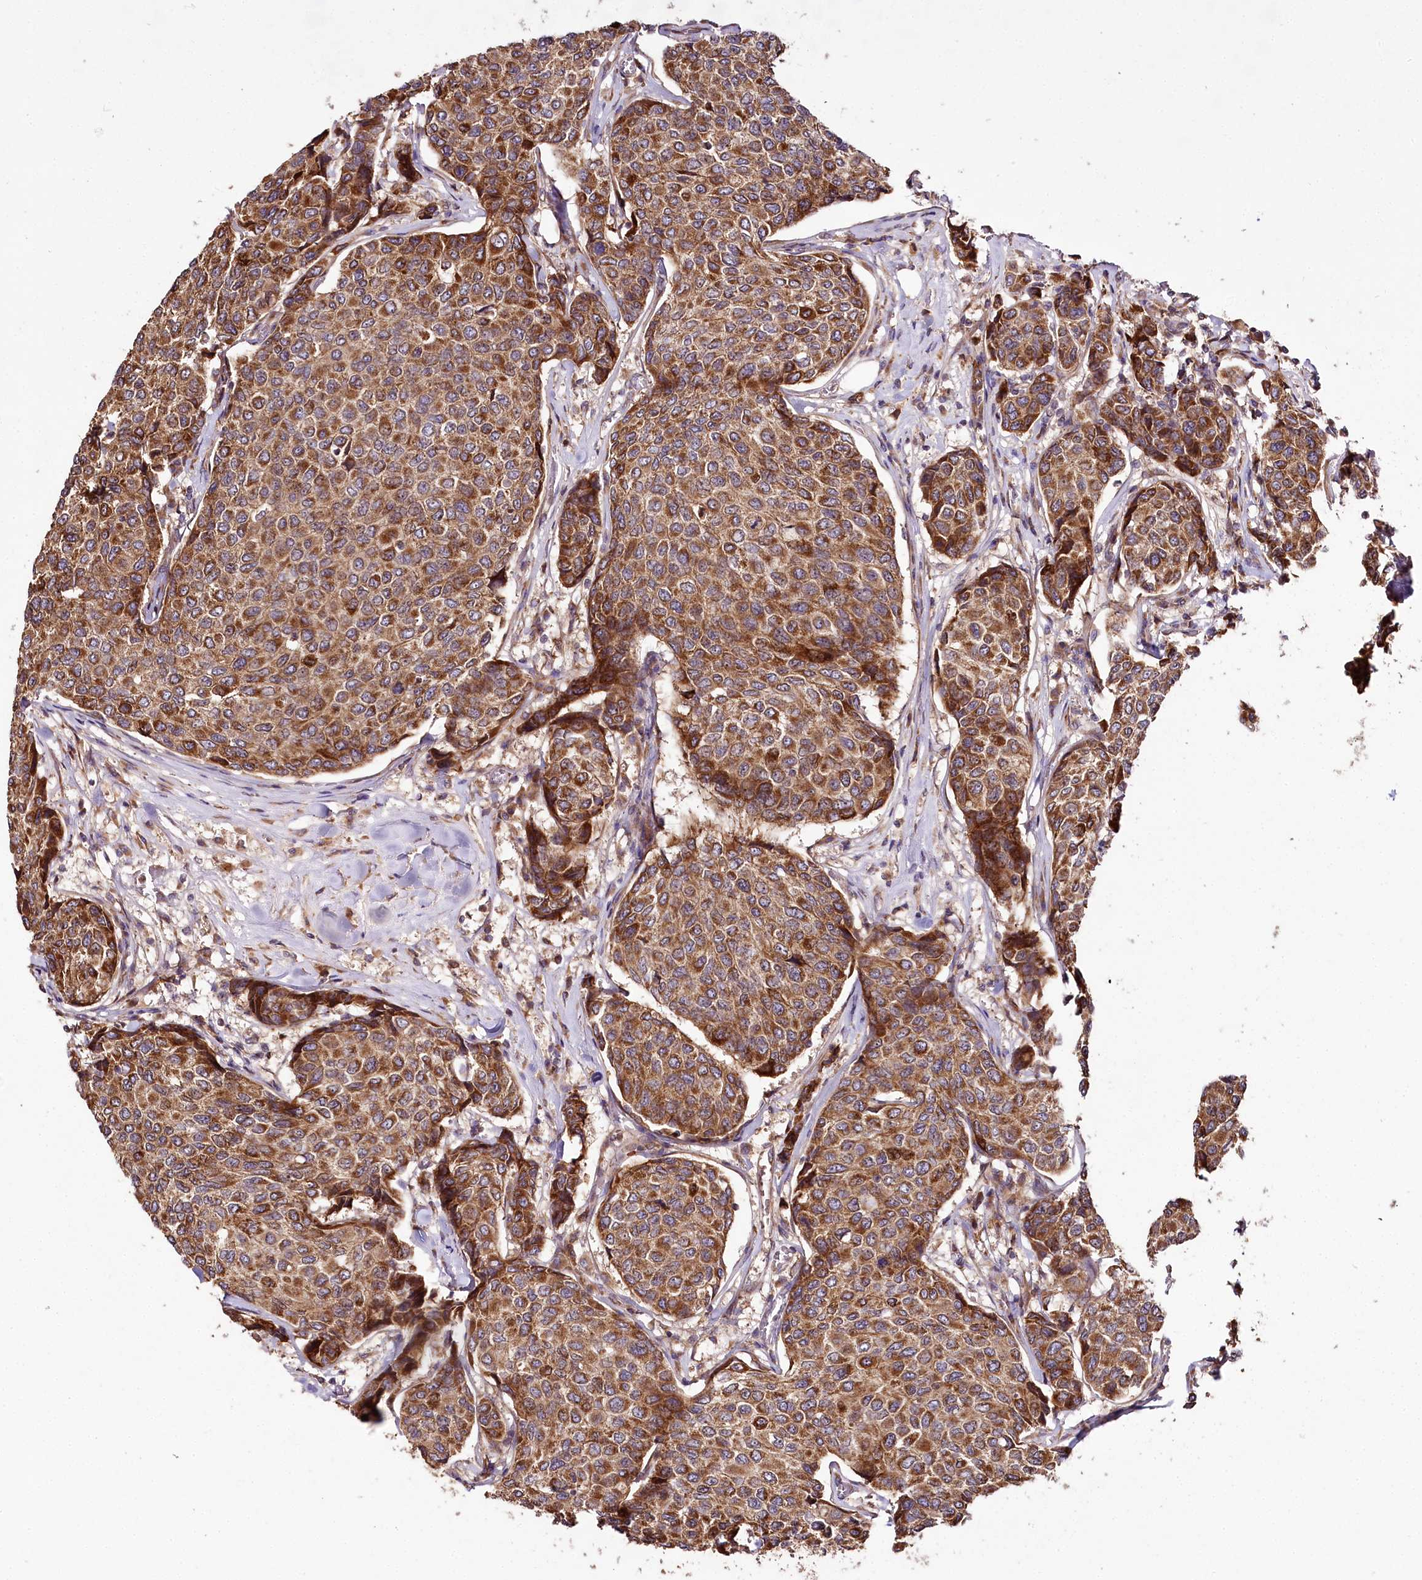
{"staining": {"intensity": "strong", "quantity": ">75%", "location": "cytoplasmic/membranous"}, "tissue": "breast cancer", "cell_type": "Tumor cells", "image_type": "cancer", "snomed": [{"axis": "morphology", "description": "Duct carcinoma"}, {"axis": "topography", "description": "Breast"}], "caption": "IHC of human breast intraductal carcinoma reveals high levels of strong cytoplasmic/membranous expression in approximately >75% of tumor cells.", "gene": "RAB7A", "patient": {"sex": "female", "age": 55}}